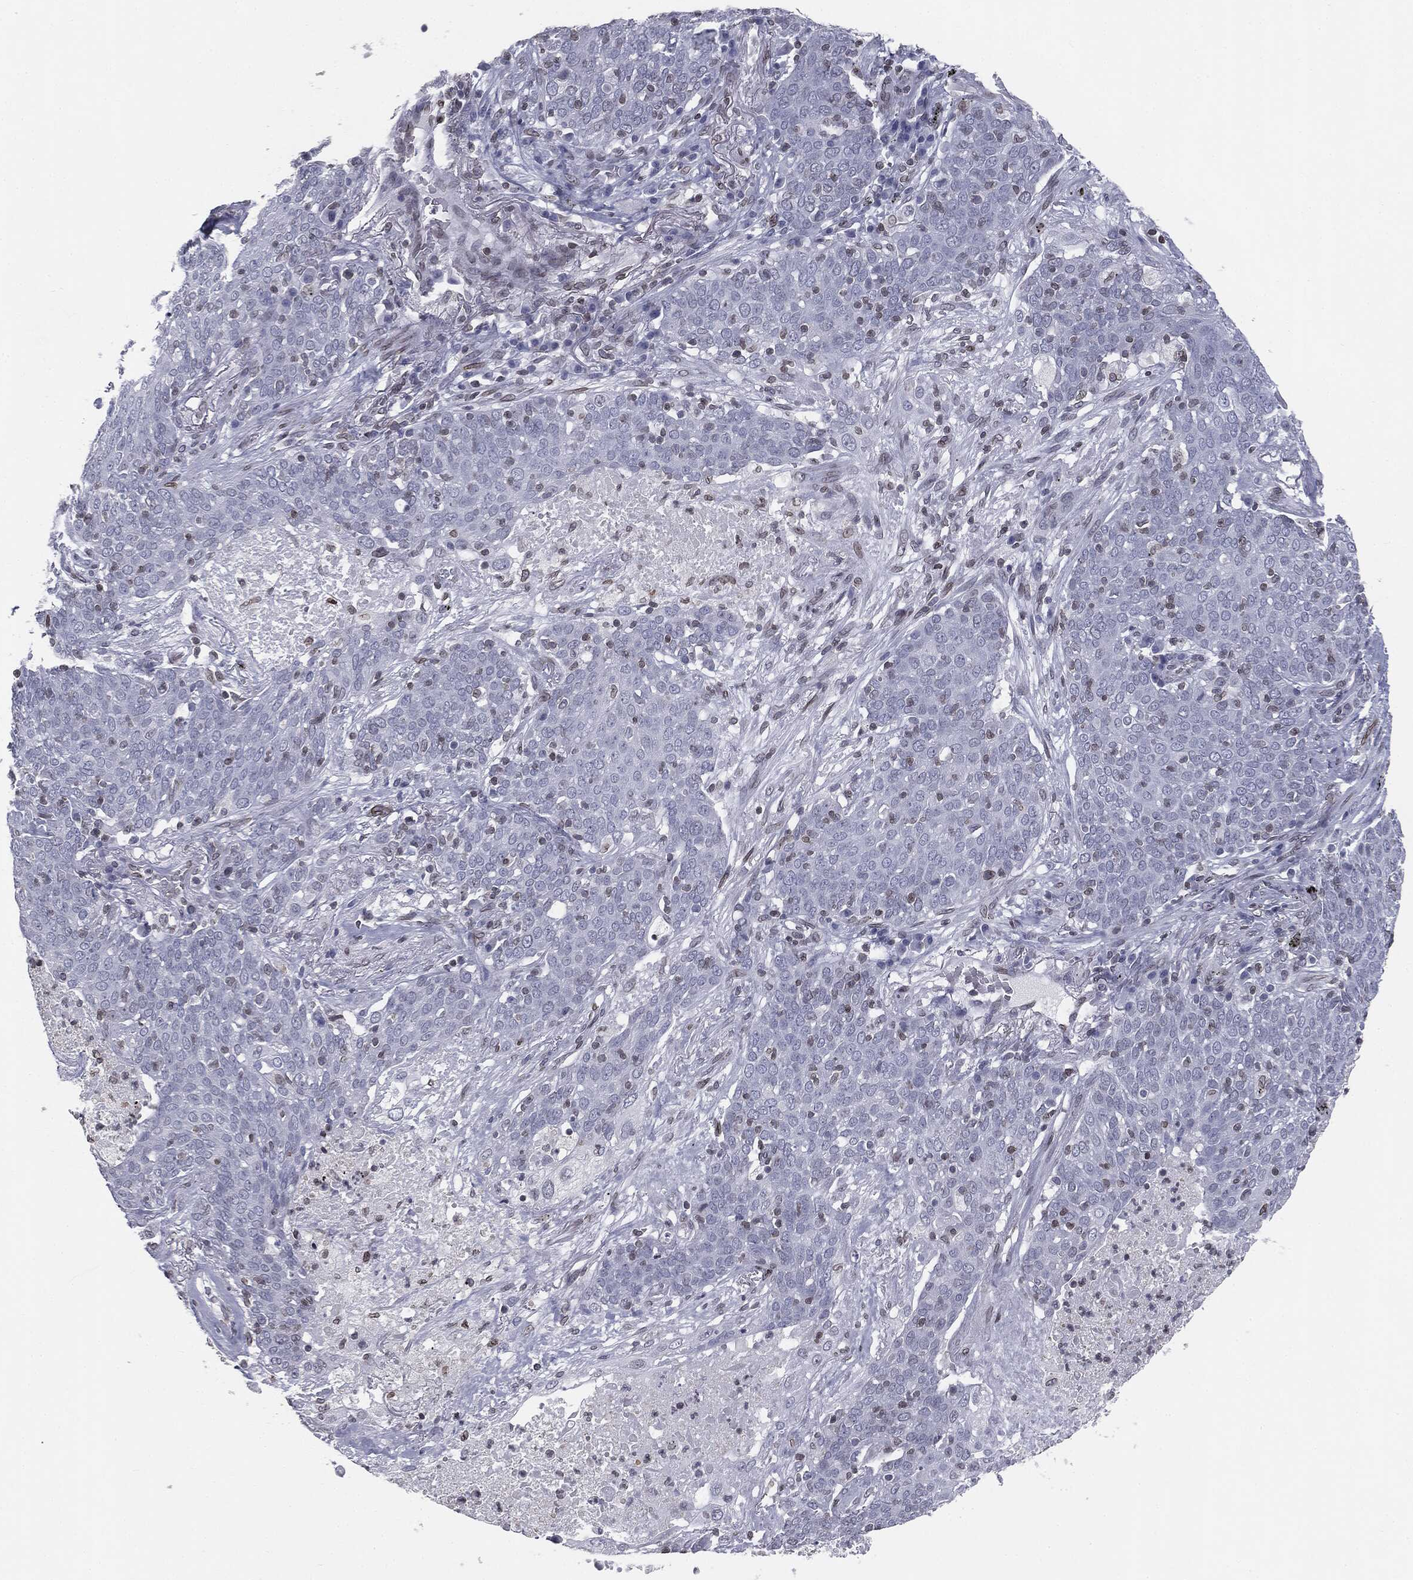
{"staining": {"intensity": "negative", "quantity": "none", "location": "none"}, "tissue": "lung cancer", "cell_type": "Tumor cells", "image_type": "cancer", "snomed": [{"axis": "morphology", "description": "Squamous cell carcinoma, NOS"}, {"axis": "topography", "description": "Lung"}], "caption": "Immunohistochemistry (IHC) histopathology image of neoplastic tissue: lung cancer (squamous cell carcinoma) stained with DAB reveals no significant protein positivity in tumor cells. Nuclei are stained in blue.", "gene": "ALDOB", "patient": {"sex": "male", "age": 82}}